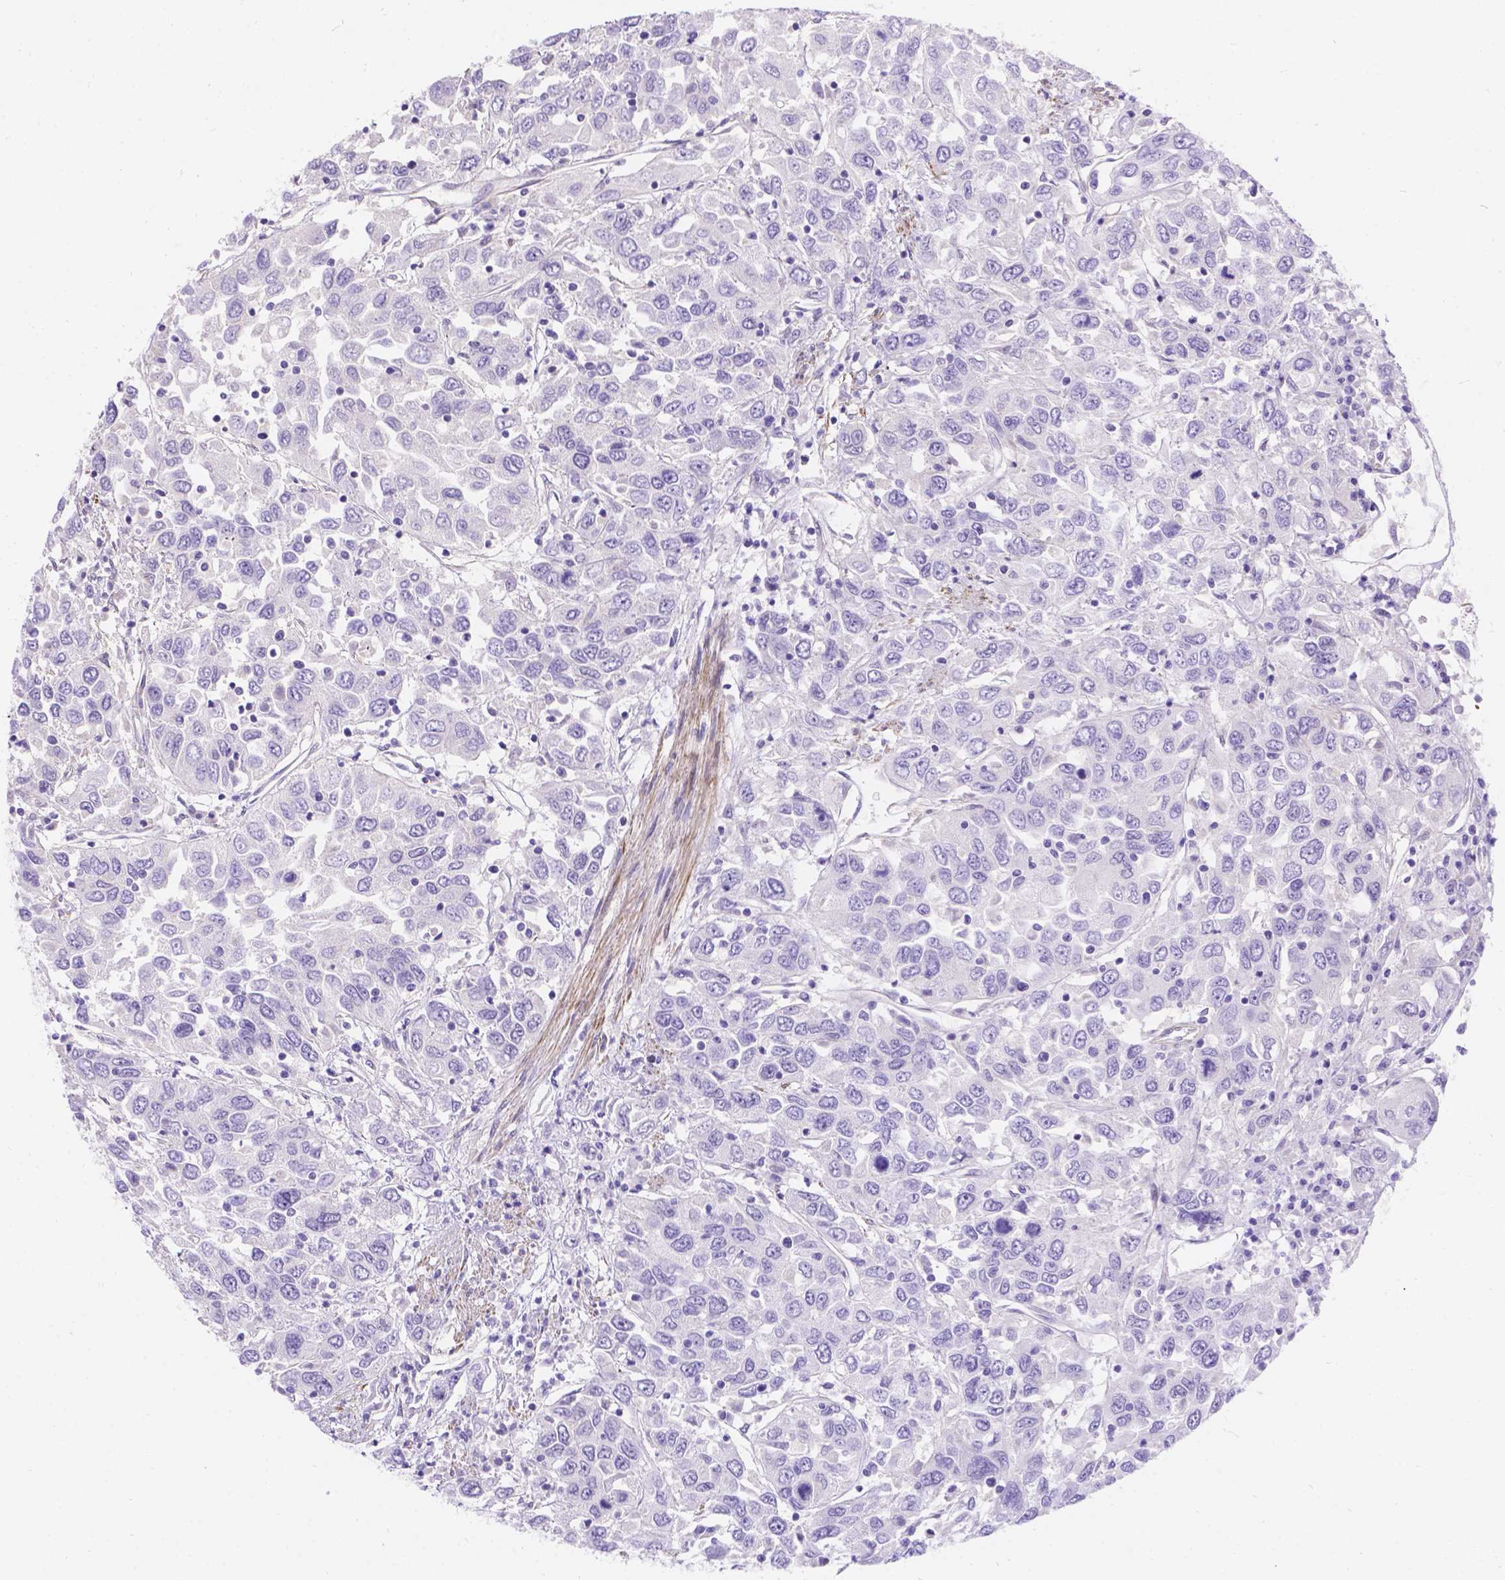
{"staining": {"intensity": "negative", "quantity": "none", "location": "none"}, "tissue": "urothelial cancer", "cell_type": "Tumor cells", "image_type": "cancer", "snomed": [{"axis": "morphology", "description": "Urothelial carcinoma, High grade"}, {"axis": "topography", "description": "Urinary bladder"}], "caption": "DAB immunohistochemical staining of urothelial carcinoma (high-grade) exhibits no significant staining in tumor cells. (Brightfield microscopy of DAB immunohistochemistry at high magnification).", "gene": "PALS1", "patient": {"sex": "male", "age": 76}}